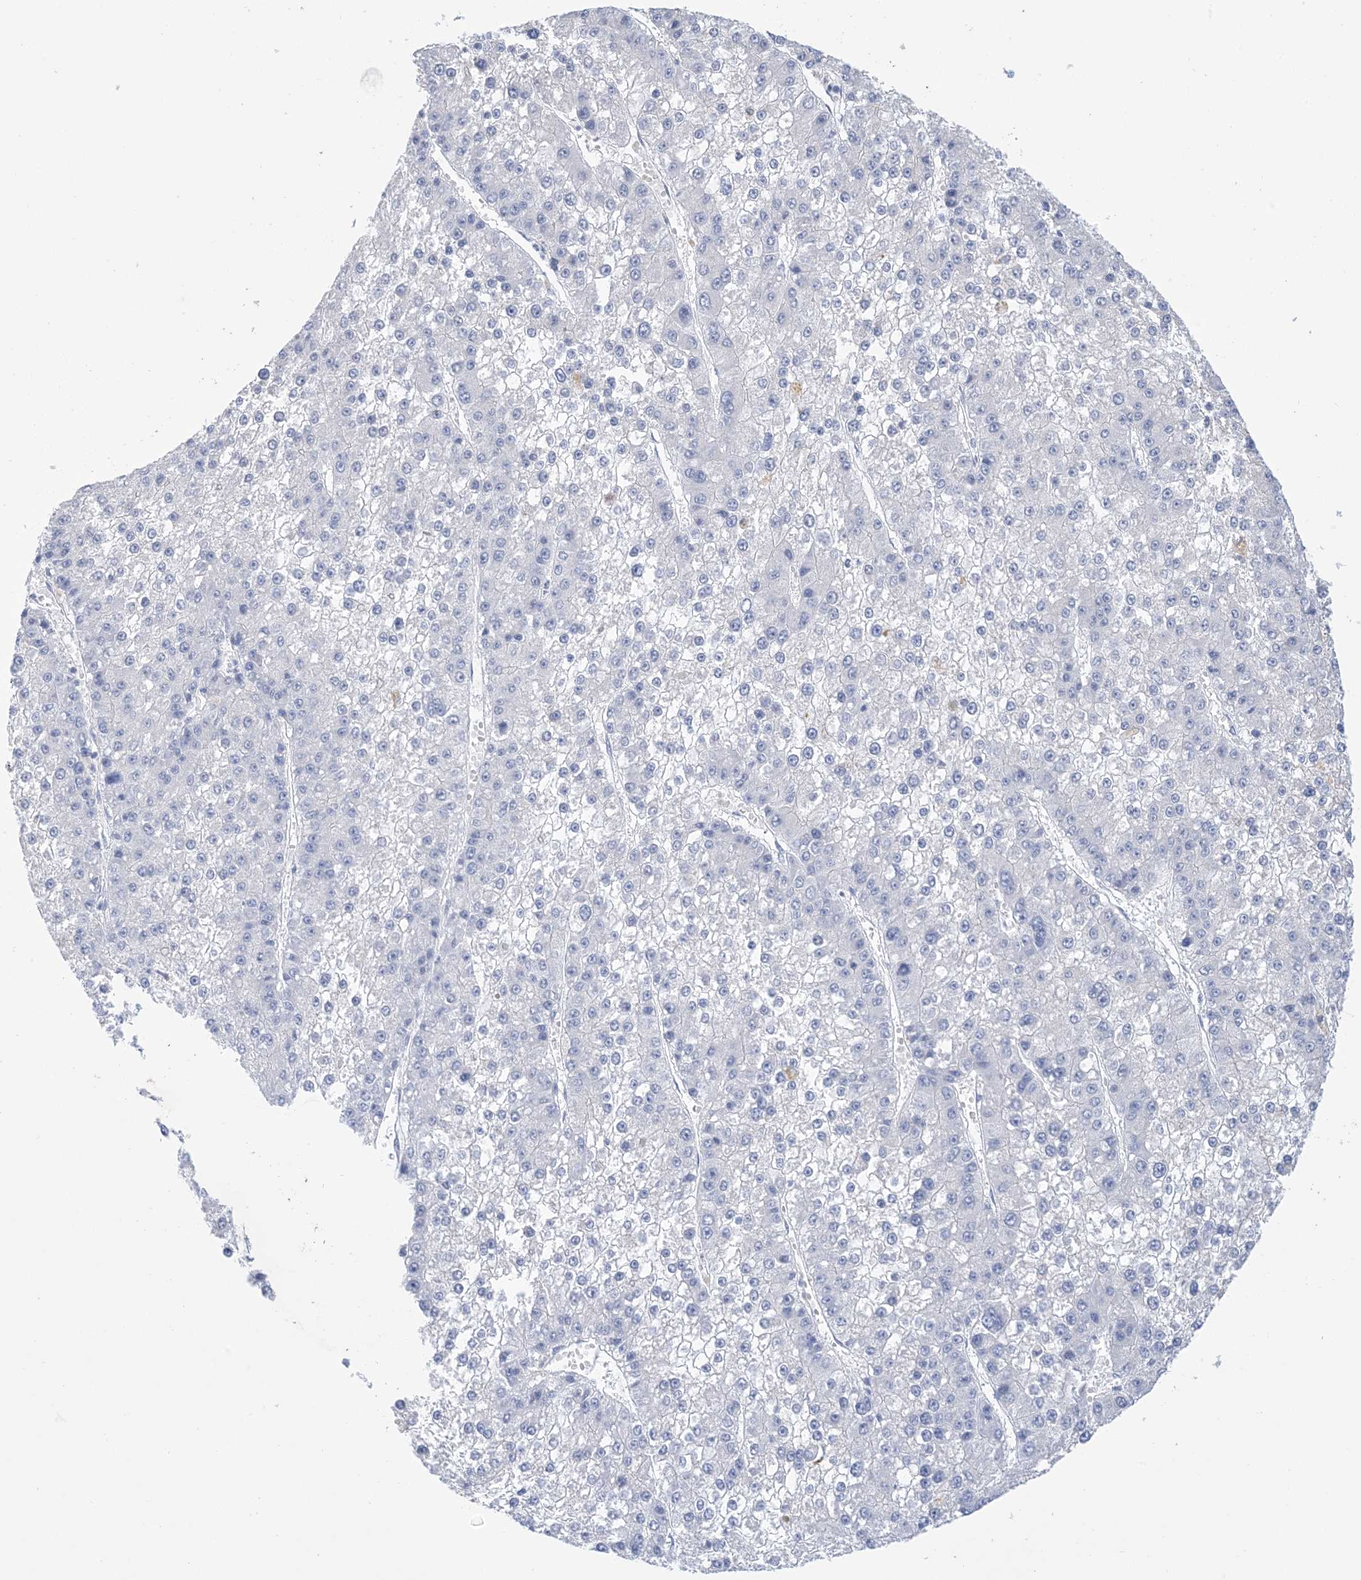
{"staining": {"intensity": "negative", "quantity": "none", "location": "none"}, "tissue": "liver cancer", "cell_type": "Tumor cells", "image_type": "cancer", "snomed": [{"axis": "morphology", "description": "Carcinoma, Hepatocellular, NOS"}, {"axis": "topography", "description": "Liver"}], "caption": "Micrograph shows no protein expression in tumor cells of liver hepatocellular carcinoma tissue.", "gene": "DSC3", "patient": {"sex": "female", "age": 73}}